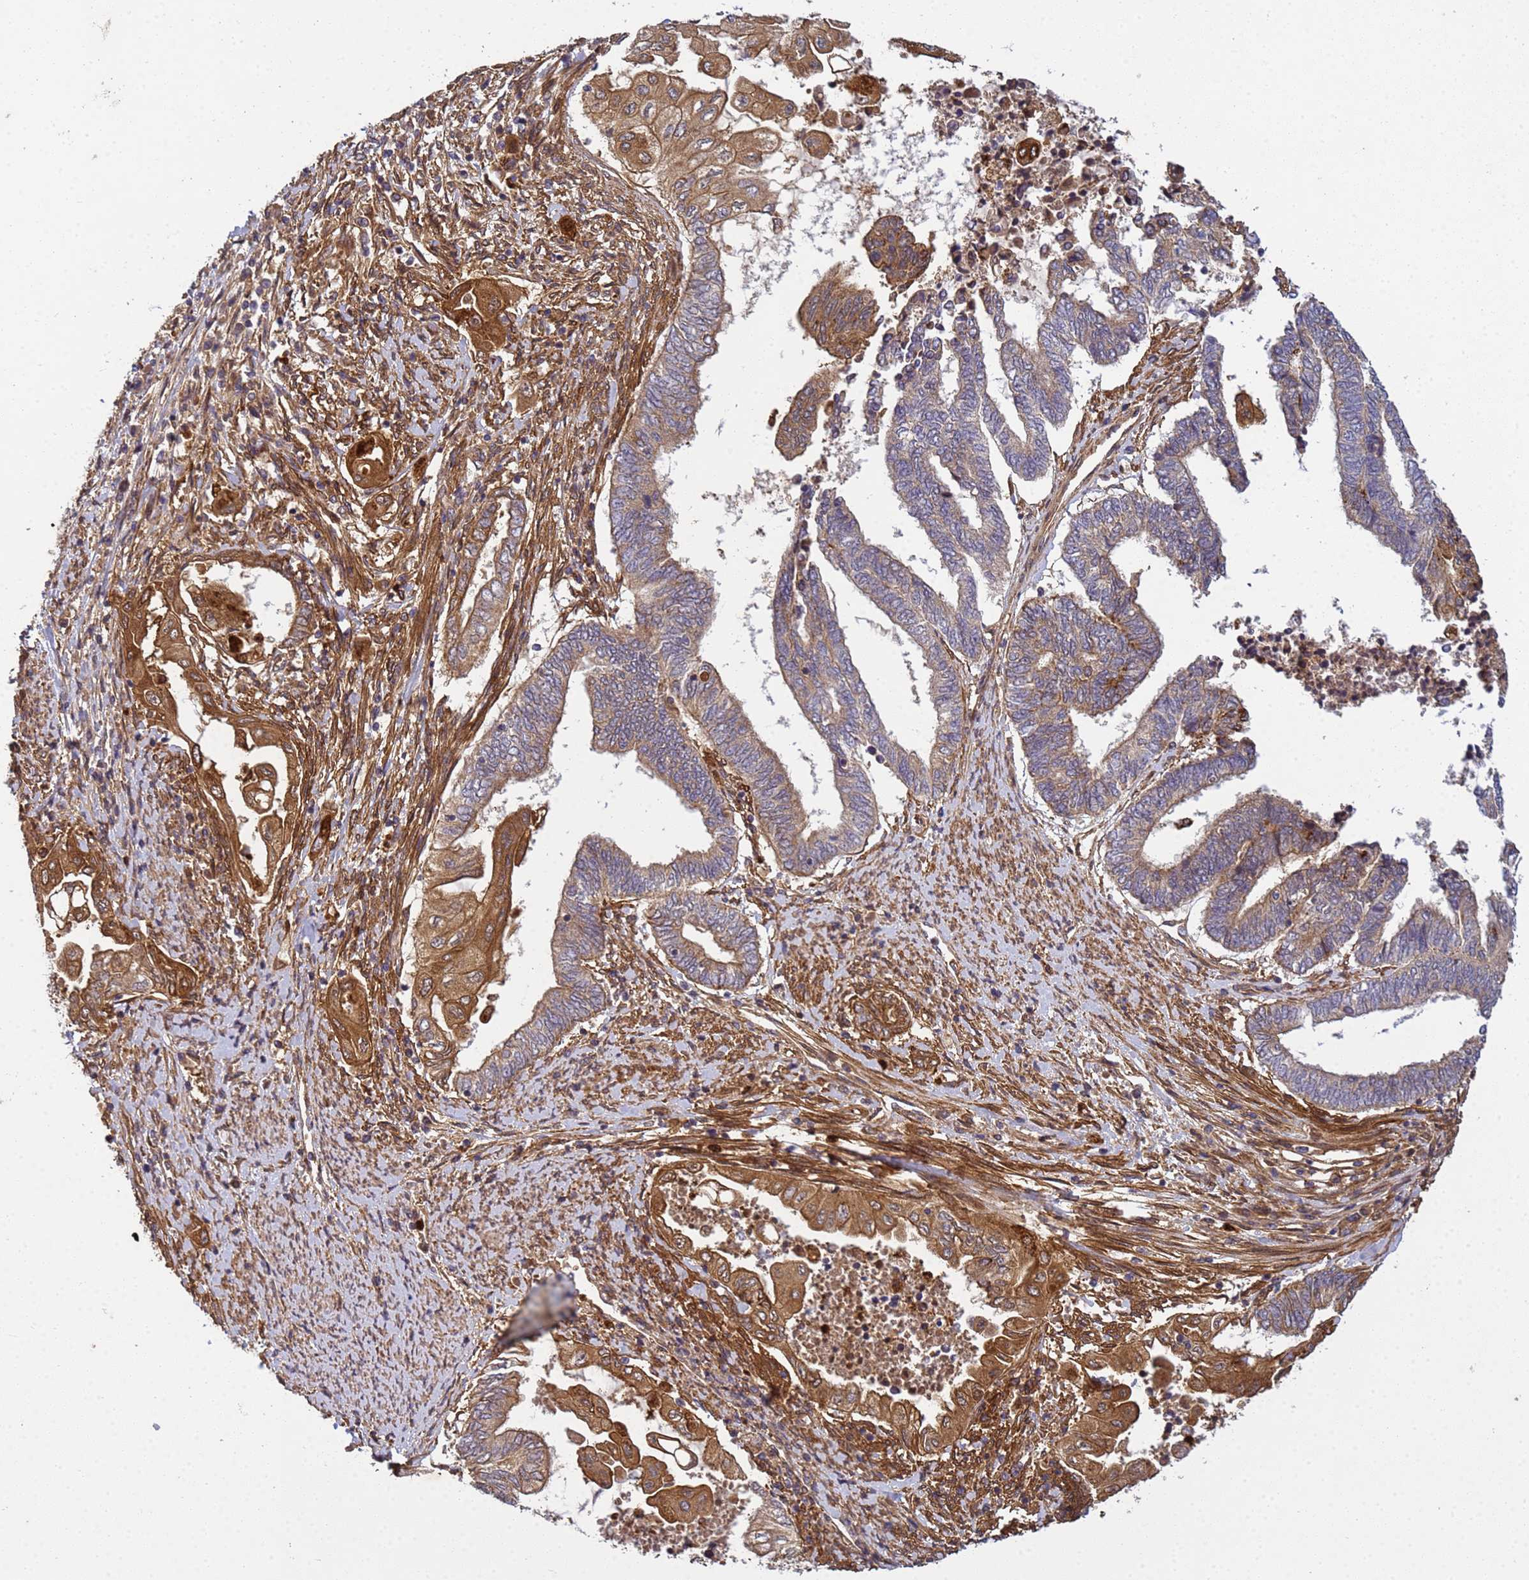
{"staining": {"intensity": "moderate", "quantity": "25%-75%", "location": "cytoplasmic/membranous"}, "tissue": "endometrial cancer", "cell_type": "Tumor cells", "image_type": "cancer", "snomed": [{"axis": "morphology", "description": "Adenocarcinoma, NOS"}, {"axis": "topography", "description": "Uterus"}, {"axis": "topography", "description": "Endometrium"}], "caption": "Tumor cells show moderate cytoplasmic/membranous positivity in approximately 25%-75% of cells in adenocarcinoma (endometrial).", "gene": "C8orf34", "patient": {"sex": "female", "age": 70}}